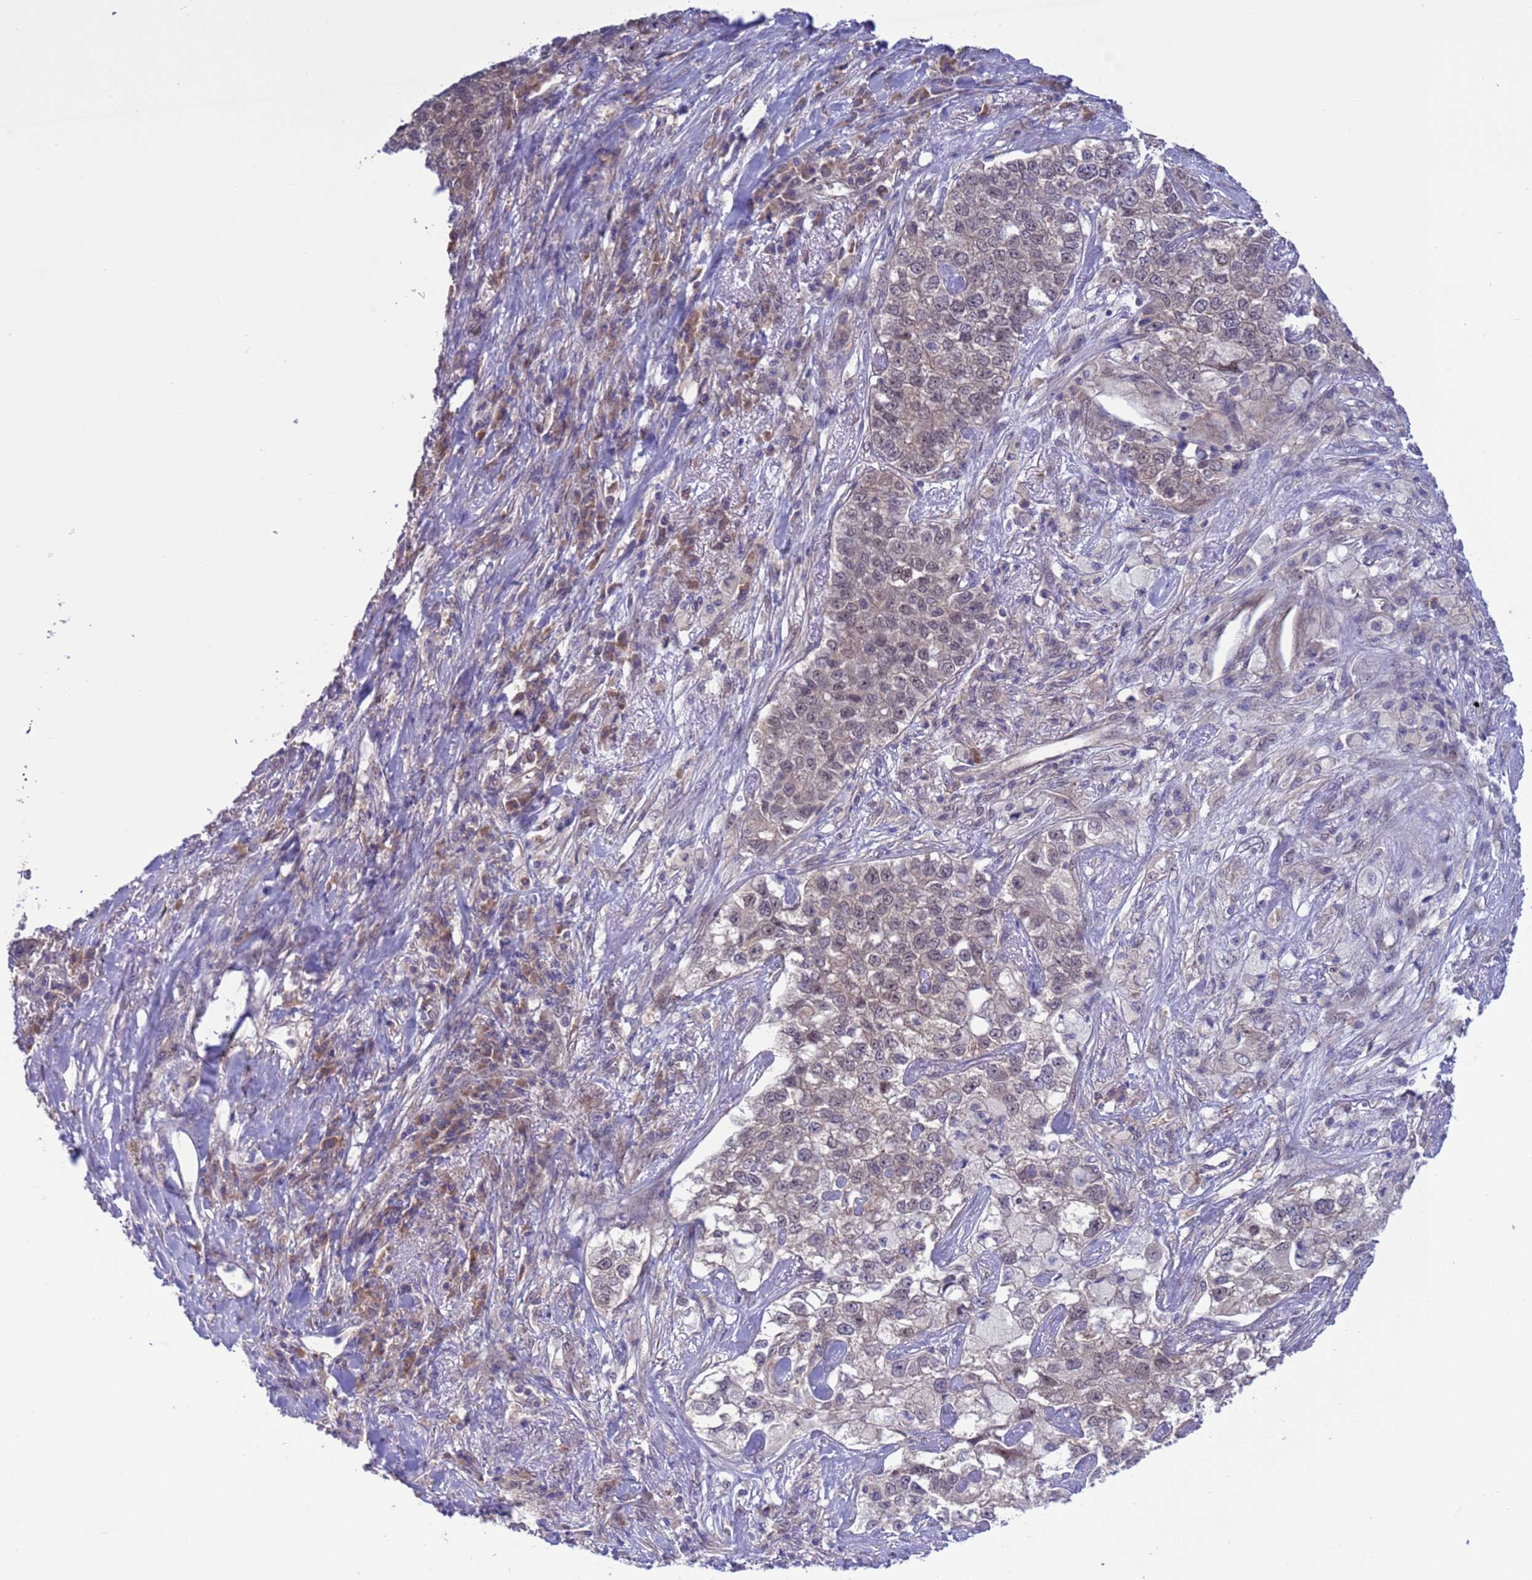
{"staining": {"intensity": "weak", "quantity": "25%-75%", "location": "cytoplasmic/membranous,nuclear"}, "tissue": "lung cancer", "cell_type": "Tumor cells", "image_type": "cancer", "snomed": [{"axis": "morphology", "description": "Adenocarcinoma, NOS"}, {"axis": "topography", "description": "Lung"}], "caption": "Brown immunohistochemical staining in lung cancer (adenocarcinoma) demonstrates weak cytoplasmic/membranous and nuclear positivity in approximately 25%-75% of tumor cells.", "gene": "ZNF461", "patient": {"sex": "male", "age": 49}}